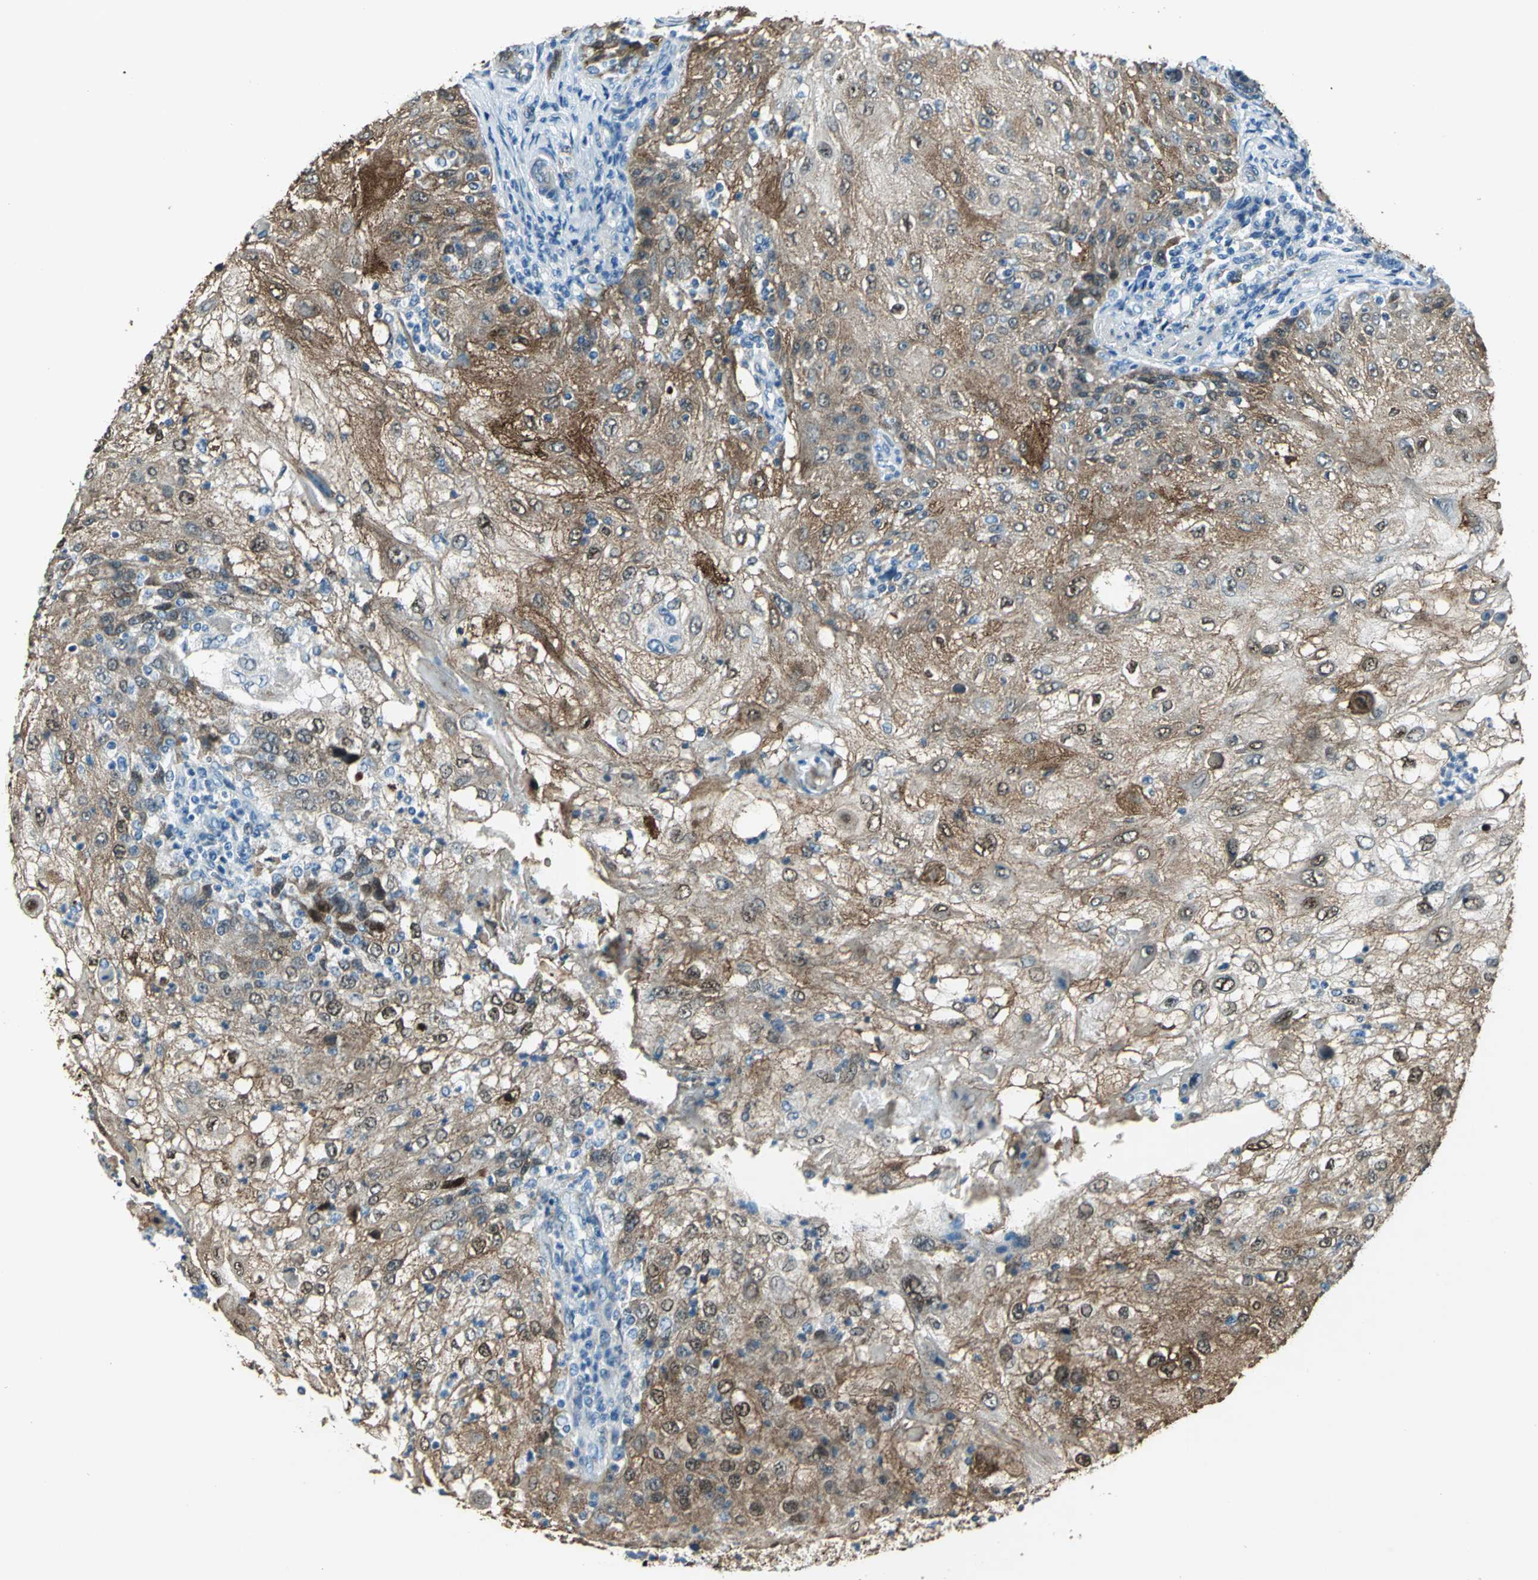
{"staining": {"intensity": "moderate", "quantity": ">75%", "location": "cytoplasmic/membranous"}, "tissue": "skin cancer", "cell_type": "Tumor cells", "image_type": "cancer", "snomed": [{"axis": "morphology", "description": "Normal tissue, NOS"}, {"axis": "morphology", "description": "Squamous cell carcinoma, NOS"}, {"axis": "topography", "description": "Skin"}], "caption": "Immunohistochemistry (DAB) staining of skin squamous cell carcinoma displays moderate cytoplasmic/membranous protein positivity in approximately >75% of tumor cells. The staining is performed using DAB brown chromogen to label protein expression. The nuclei are counter-stained blue using hematoxylin.", "gene": "HSPB1", "patient": {"sex": "female", "age": 83}}